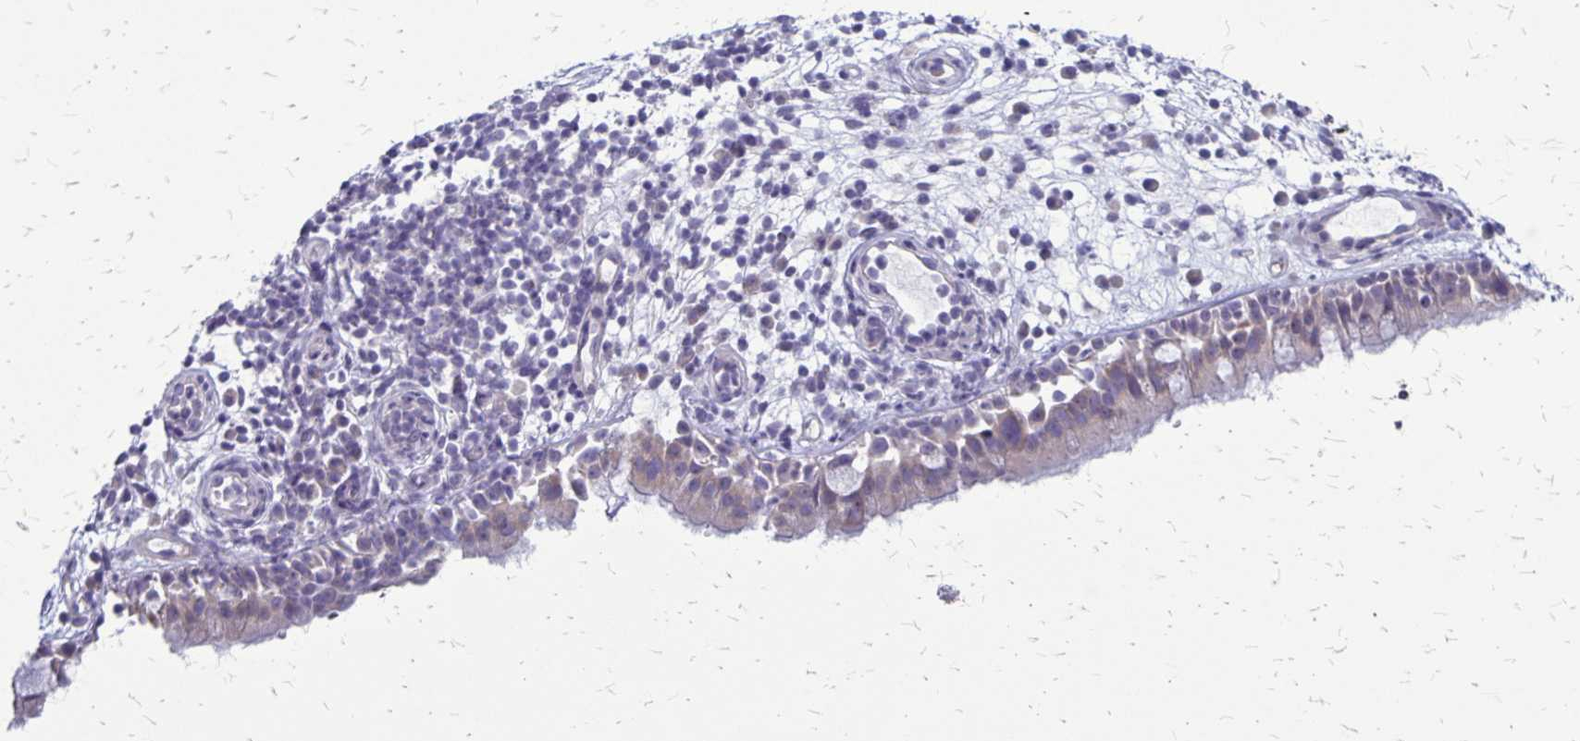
{"staining": {"intensity": "negative", "quantity": "none", "location": "none"}, "tissue": "nasopharynx", "cell_type": "Respiratory epithelial cells", "image_type": "normal", "snomed": [{"axis": "morphology", "description": "Normal tissue, NOS"}, {"axis": "morphology", "description": "Inflammation, NOS"}, {"axis": "topography", "description": "Nasopharynx"}], "caption": "Human nasopharynx stained for a protein using immunohistochemistry (IHC) shows no positivity in respiratory epithelial cells.", "gene": "PLXNB3", "patient": {"sex": "male", "age": 54}}